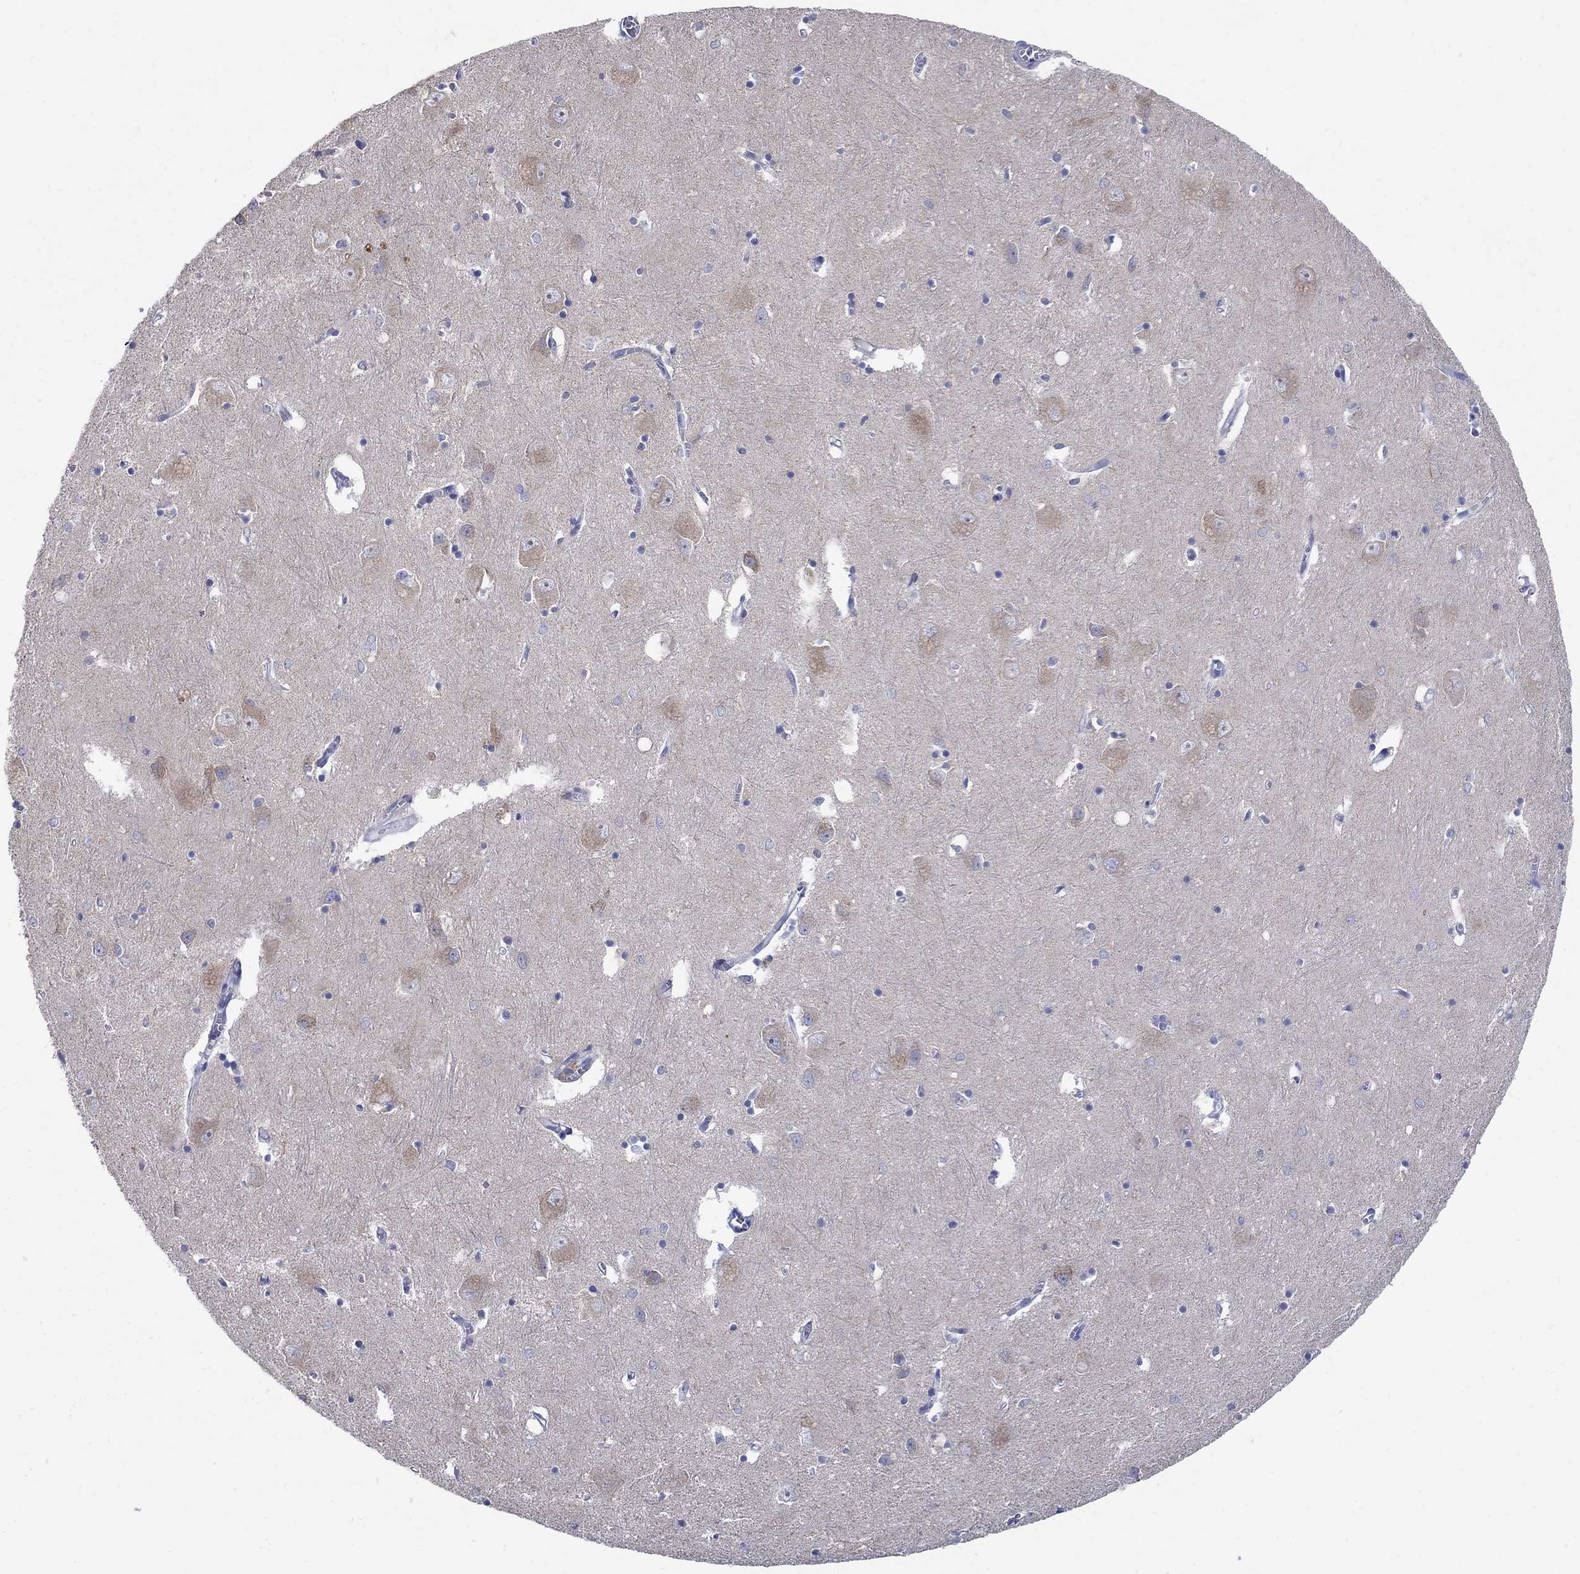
{"staining": {"intensity": "negative", "quantity": "none", "location": "none"}, "tissue": "caudate", "cell_type": "Glial cells", "image_type": "normal", "snomed": [{"axis": "morphology", "description": "Normal tissue, NOS"}, {"axis": "topography", "description": "Lateral ventricle wall"}], "caption": "This is an immunohistochemistry (IHC) photomicrograph of unremarkable caudate. There is no positivity in glial cells.", "gene": "REEP2", "patient": {"sex": "male", "age": 54}}